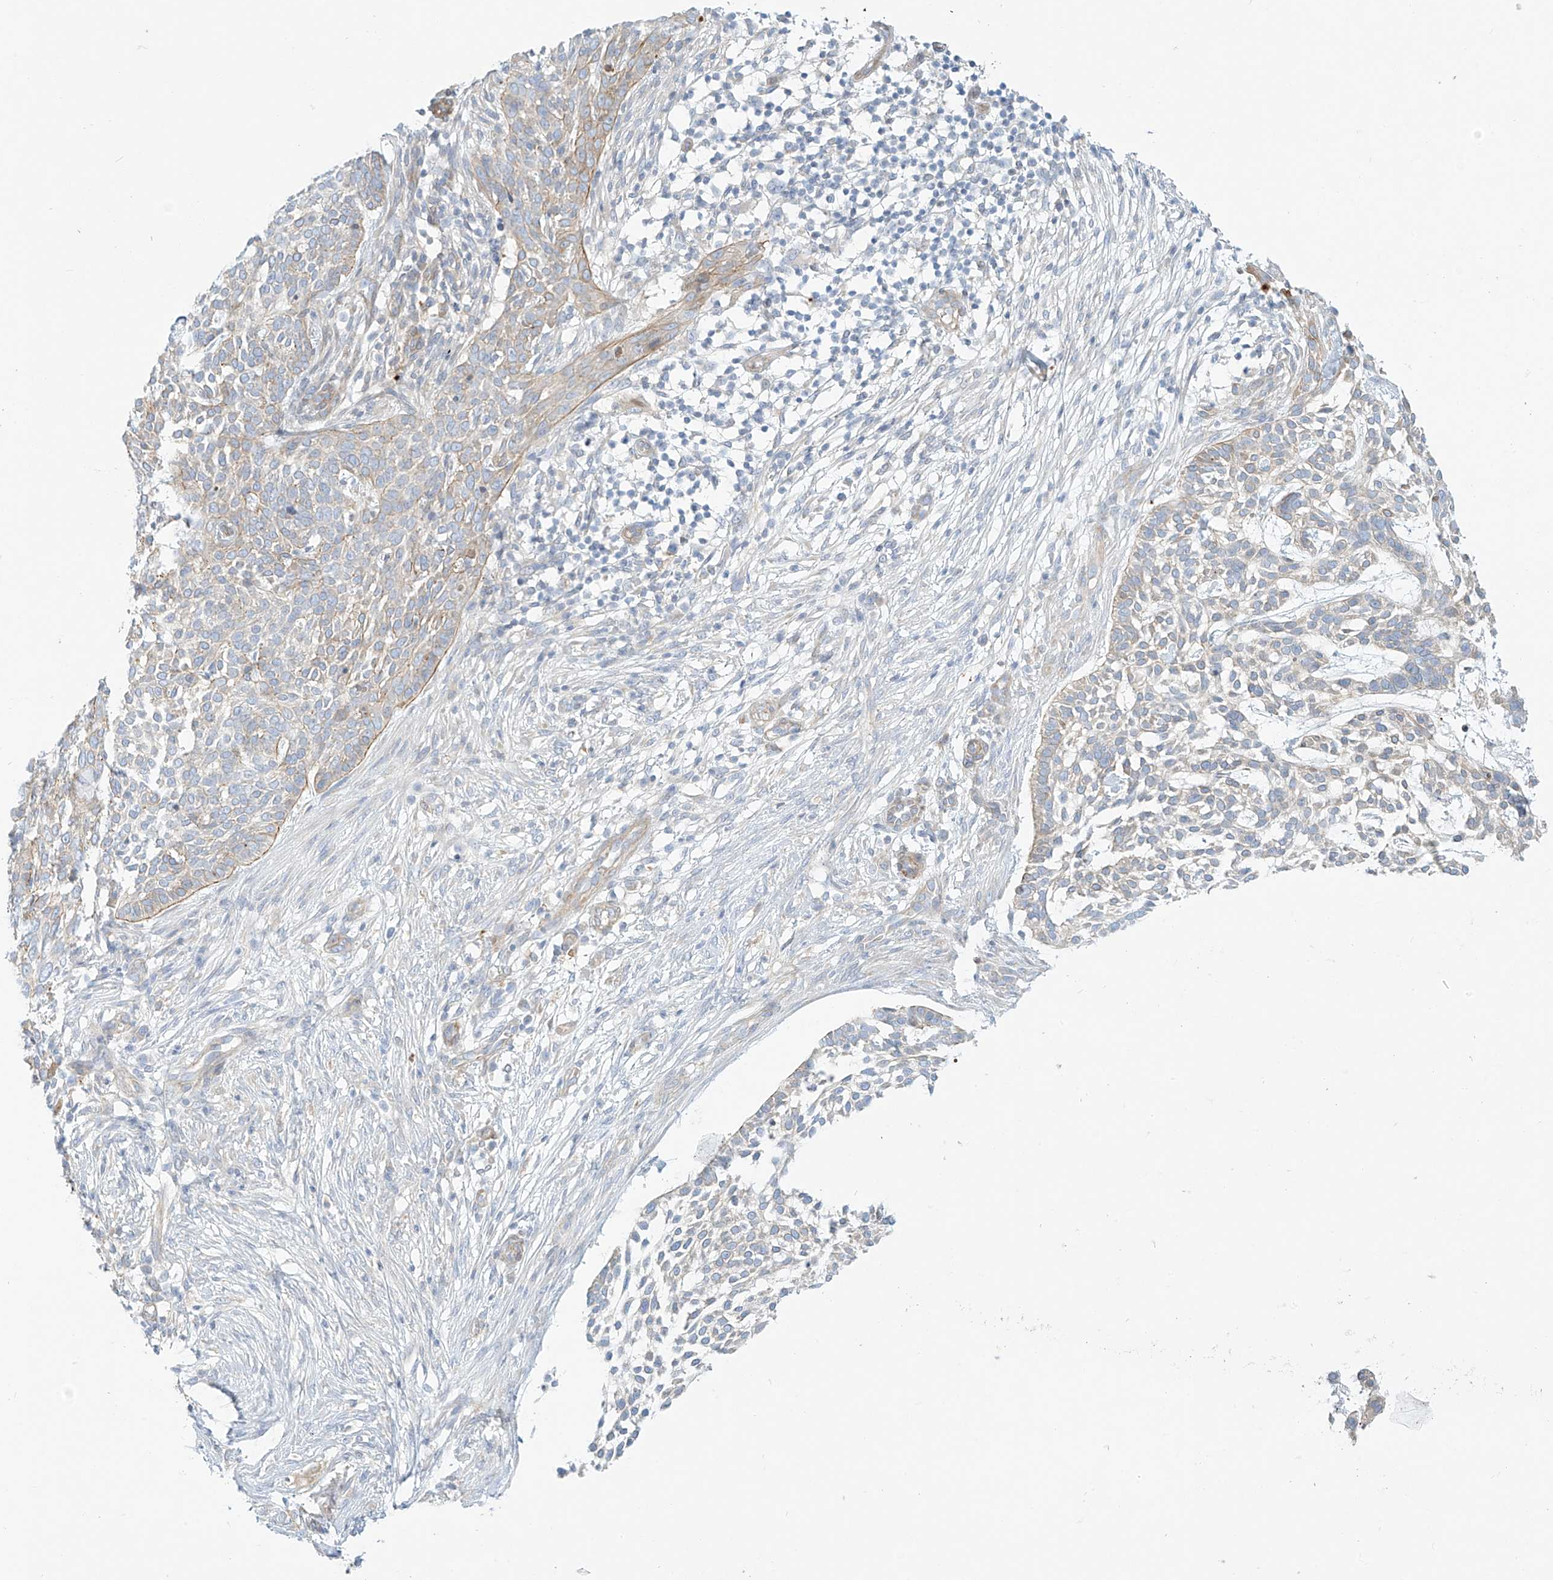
{"staining": {"intensity": "moderate", "quantity": "<25%", "location": "cytoplasmic/membranous"}, "tissue": "skin cancer", "cell_type": "Tumor cells", "image_type": "cancer", "snomed": [{"axis": "morphology", "description": "Basal cell carcinoma"}, {"axis": "topography", "description": "Skin"}], "caption": "IHC of human skin basal cell carcinoma reveals low levels of moderate cytoplasmic/membranous positivity in about <25% of tumor cells.", "gene": "PCYOX1", "patient": {"sex": "female", "age": 64}}